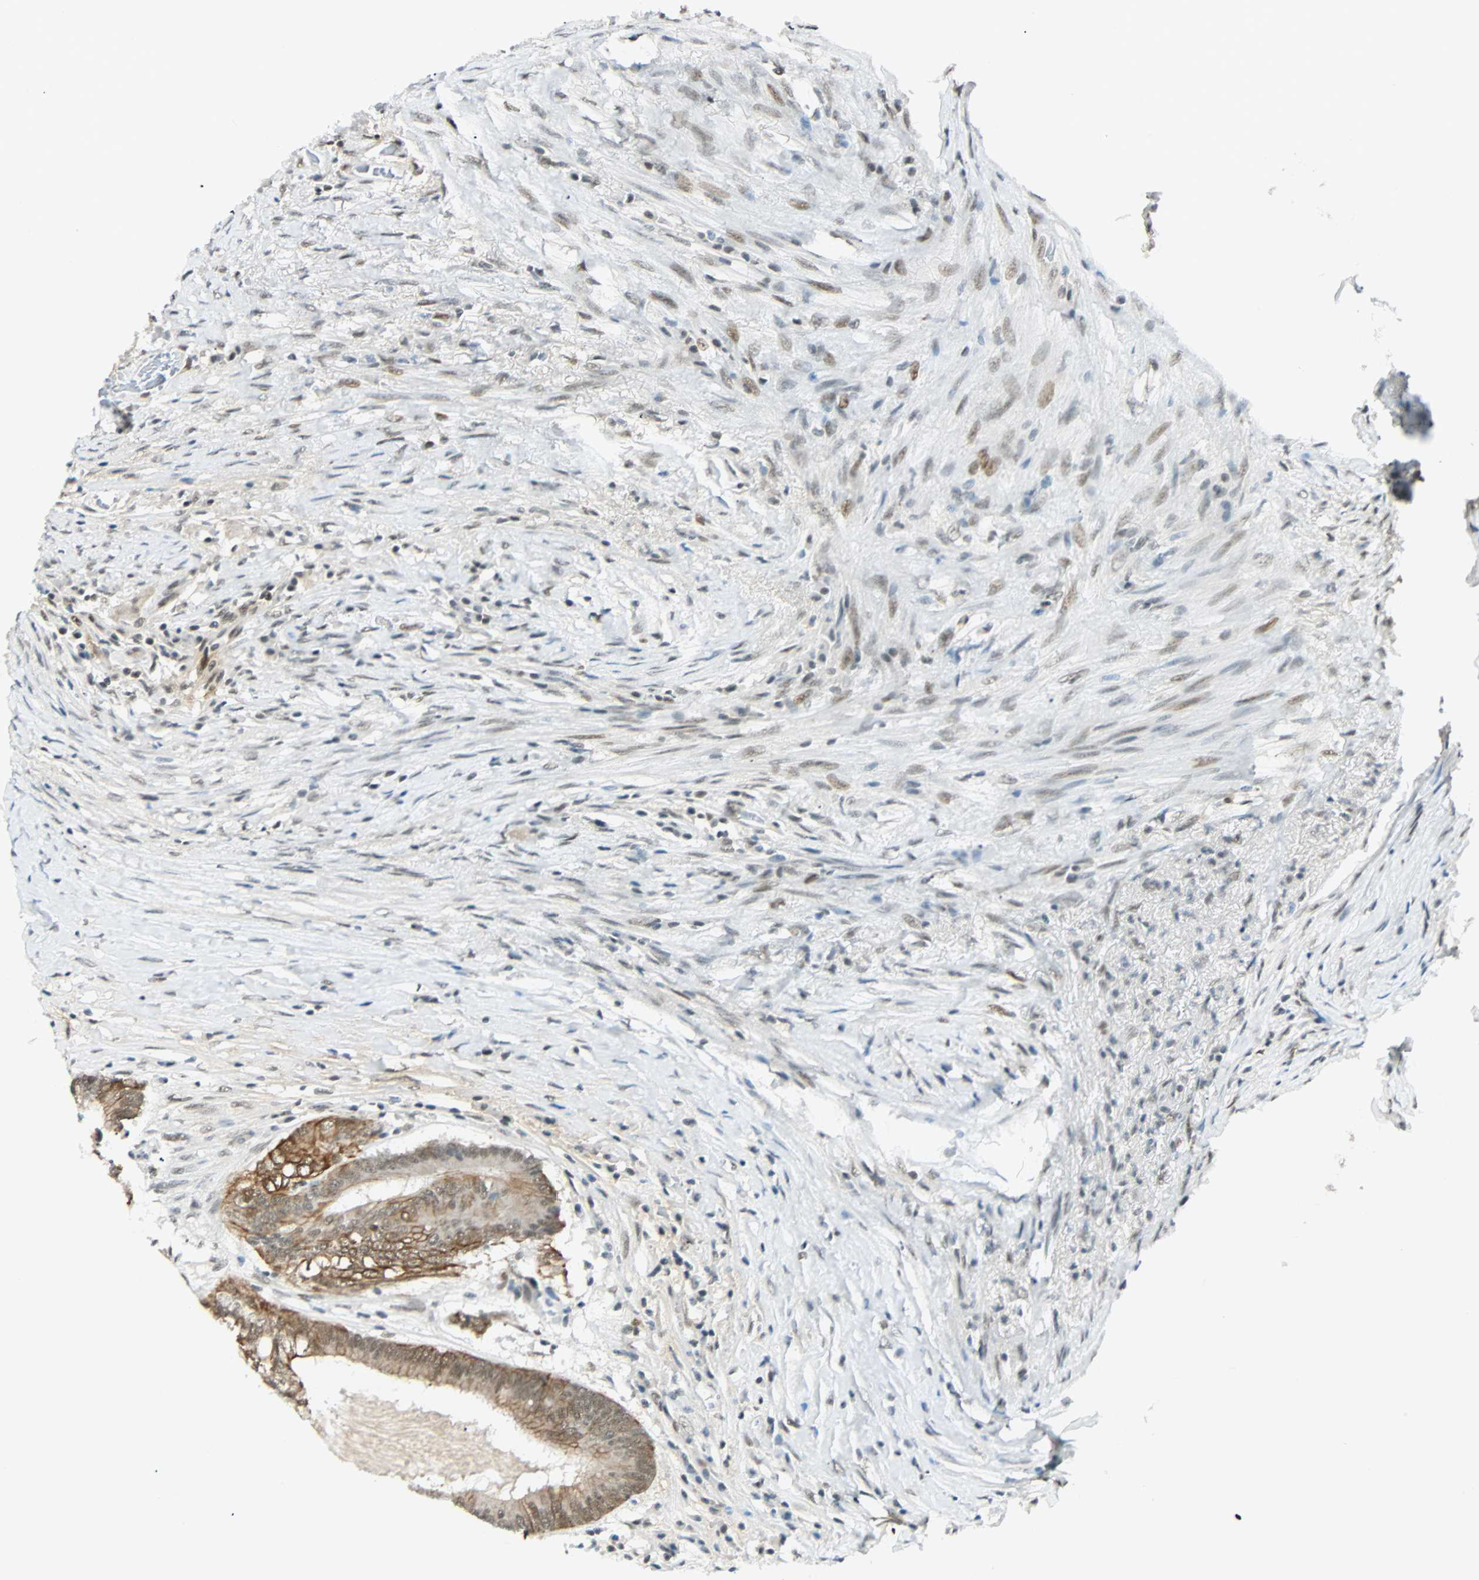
{"staining": {"intensity": "moderate", "quantity": ">75%", "location": "cytoplasmic/membranous"}, "tissue": "colorectal cancer", "cell_type": "Tumor cells", "image_type": "cancer", "snomed": [{"axis": "morphology", "description": "Adenocarcinoma, NOS"}, {"axis": "topography", "description": "Rectum"}], "caption": "Protein expression analysis of colorectal cancer demonstrates moderate cytoplasmic/membranous positivity in approximately >75% of tumor cells. Using DAB (brown) and hematoxylin (blue) stains, captured at high magnification using brightfield microscopy.", "gene": "NELFE", "patient": {"sex": "male", "age": 63}}